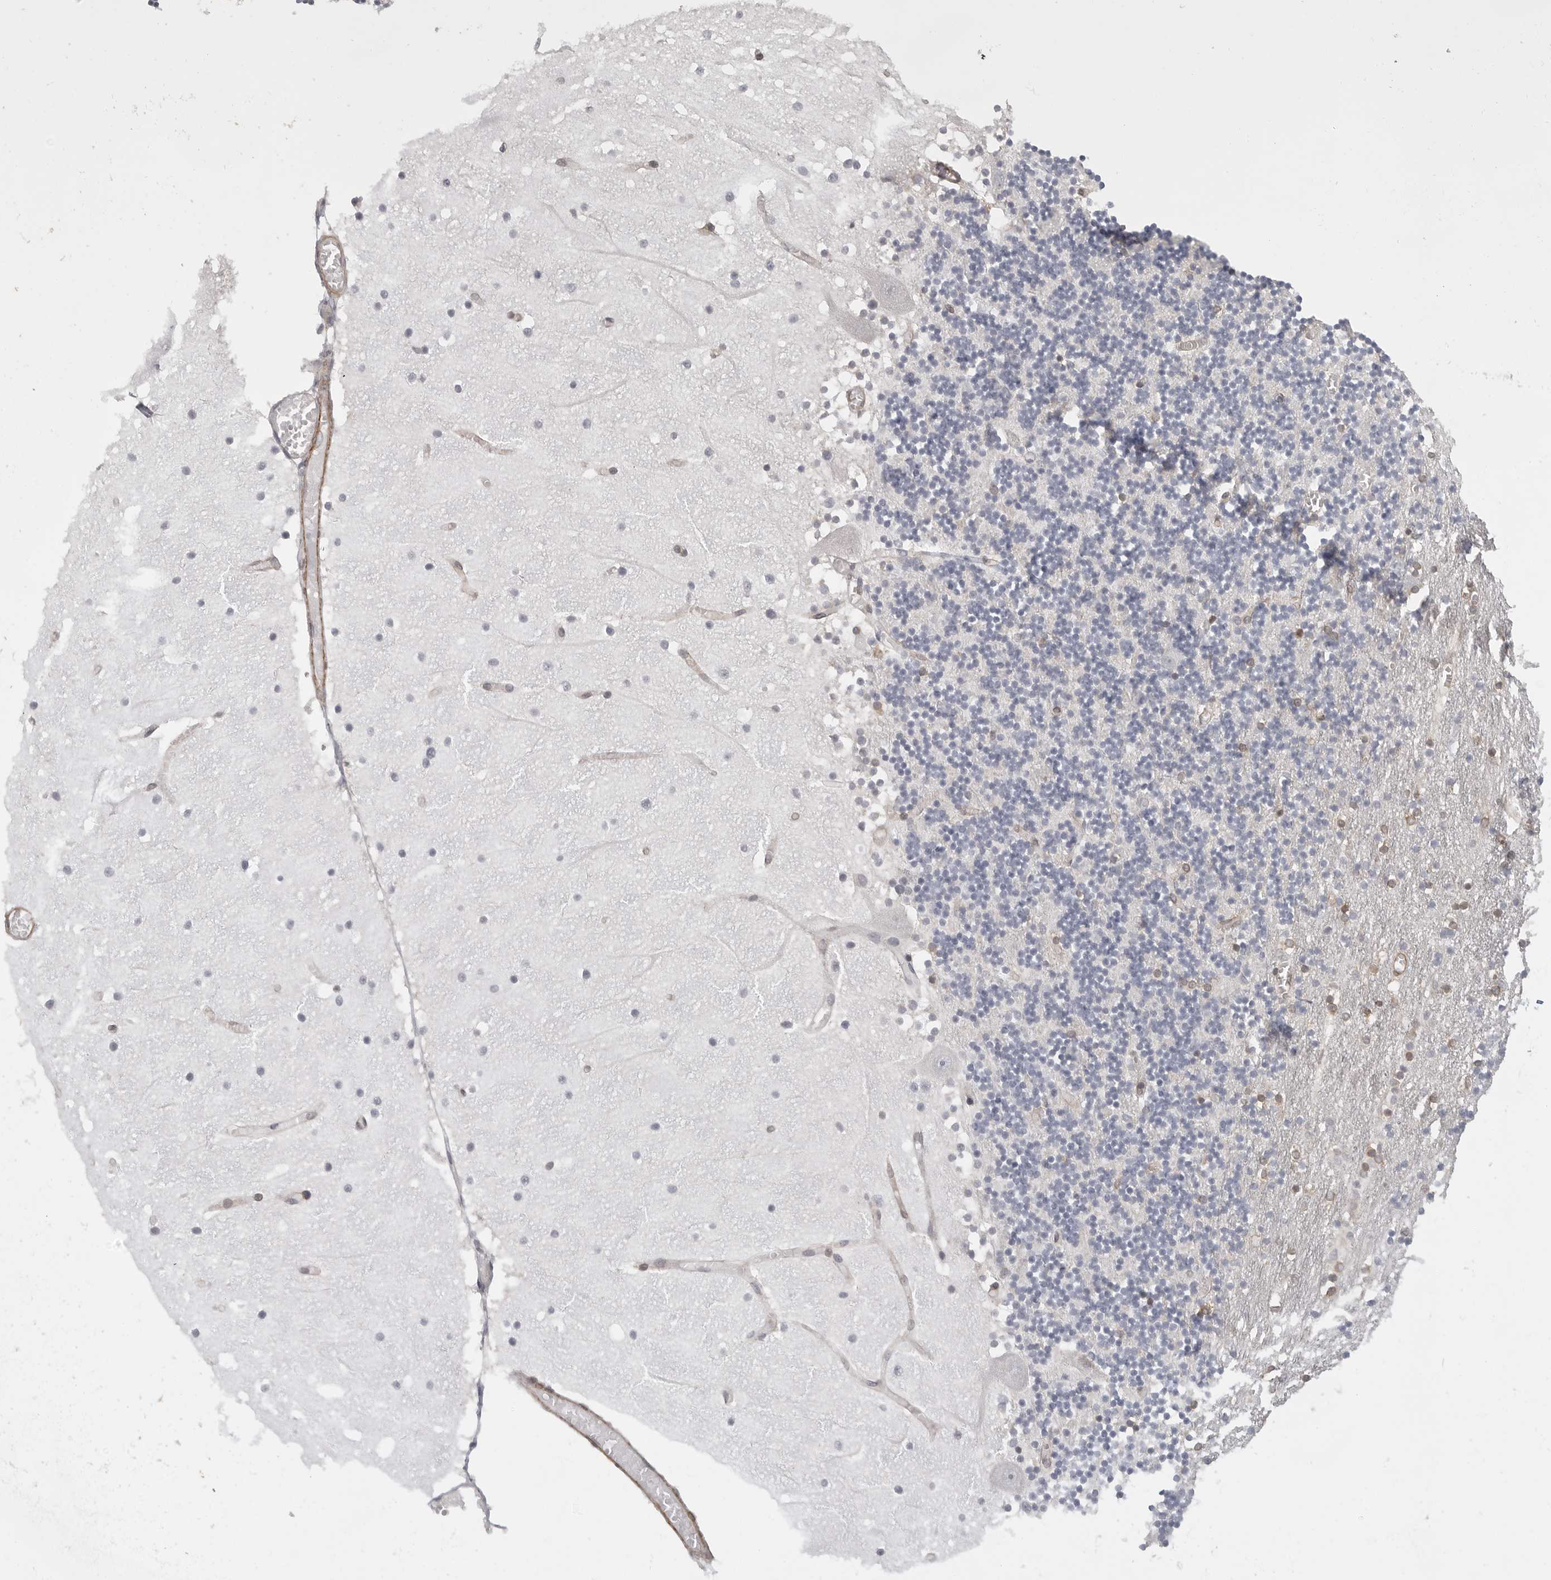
{"staining": {"intensity": "weak", "quantity": "<25%", "location": "cytoplasmic/membranous"}, "tissue": "cerebellum", "cell_type": "Cells in granular layer", "image_type": "normal", "snomed": [{"axis": "morphology", "description": "Normal tissue, NOS"}, {"axis": "topography", "description": "Cerebellum"}], "caption": "DAB (3,3'-diaminobenzidine) immunohistochemical staining of benign human cerebellum exhibits no significant expression in cells in granular layer.", "gene": "CERS2", "patient": {"sex": "female", "age": 28}}